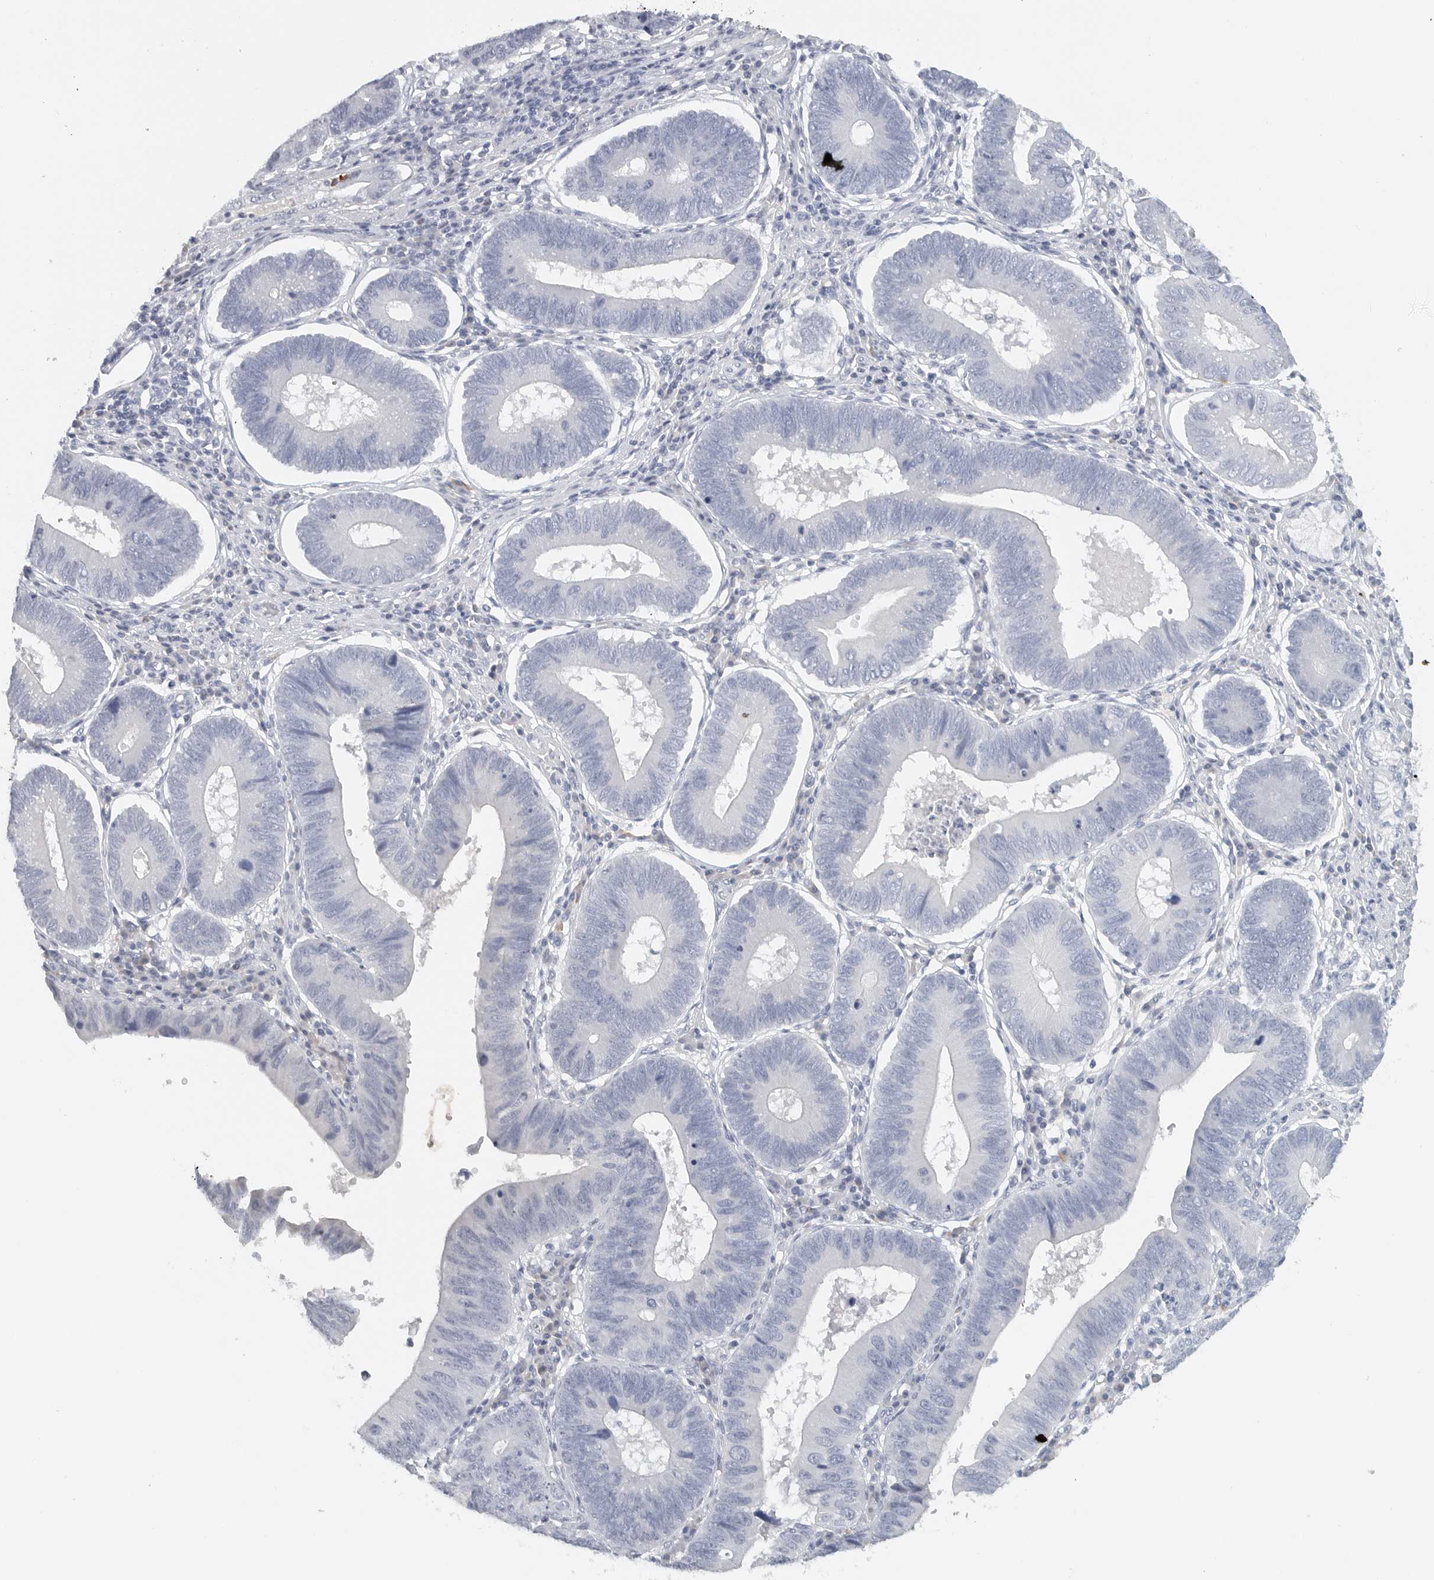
{"staining": {"intensity": "negative", "quantity": "none", "location": "none"}, "tissue": "stomach cancer", "cell_type": "Tumor cells", "image_type": "cancer", "snomed": [{"axis": "morphology", "description": "Adenocarcinoma, NOS"}, {"axis": "topography", "description": "Stomach"}], "caption": "DAB (3,3'-diaminobenzidine) immunohistochemical staining of human stomach adenocarcinoma shows no significant staining in tumor cells.", "gene": "PAM", "patient": {"sex": "male", "age": 59}}